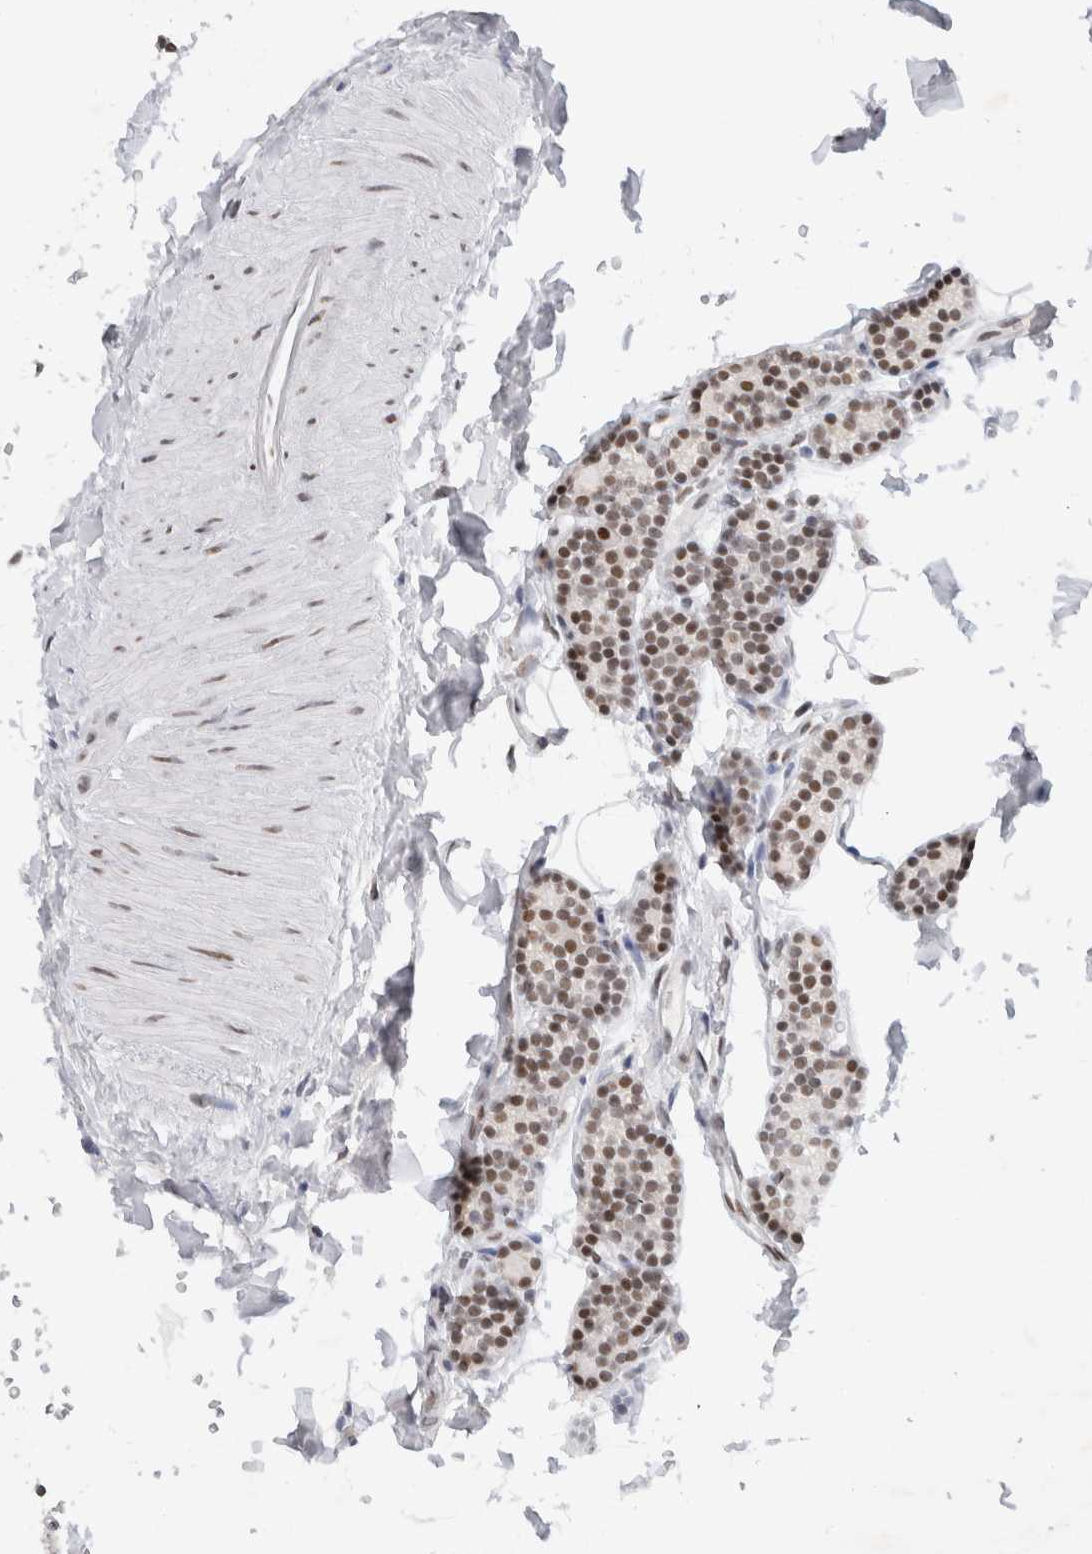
{"staining": {"intensity": "moderate", "quantity": "25%-75%", "location": "nuclear"}, "tissue": "parathyroid gland", "cell_type": "Glandular cells", "image_type": "normal", "snomed": [{"axis": "morphology", "description": "Normal tissue, NOS"}, {"axis": "topography", "description": "Parathyroid gland"}], "caption": "Approximately 25%-75% of glandular cells in benign human parathyroid gland show moderate nuclear protein staining as visualized by brown immunohistochemical staining.", "gene": "COPS7A", "patient": {"sex": "male", "age": 52}}